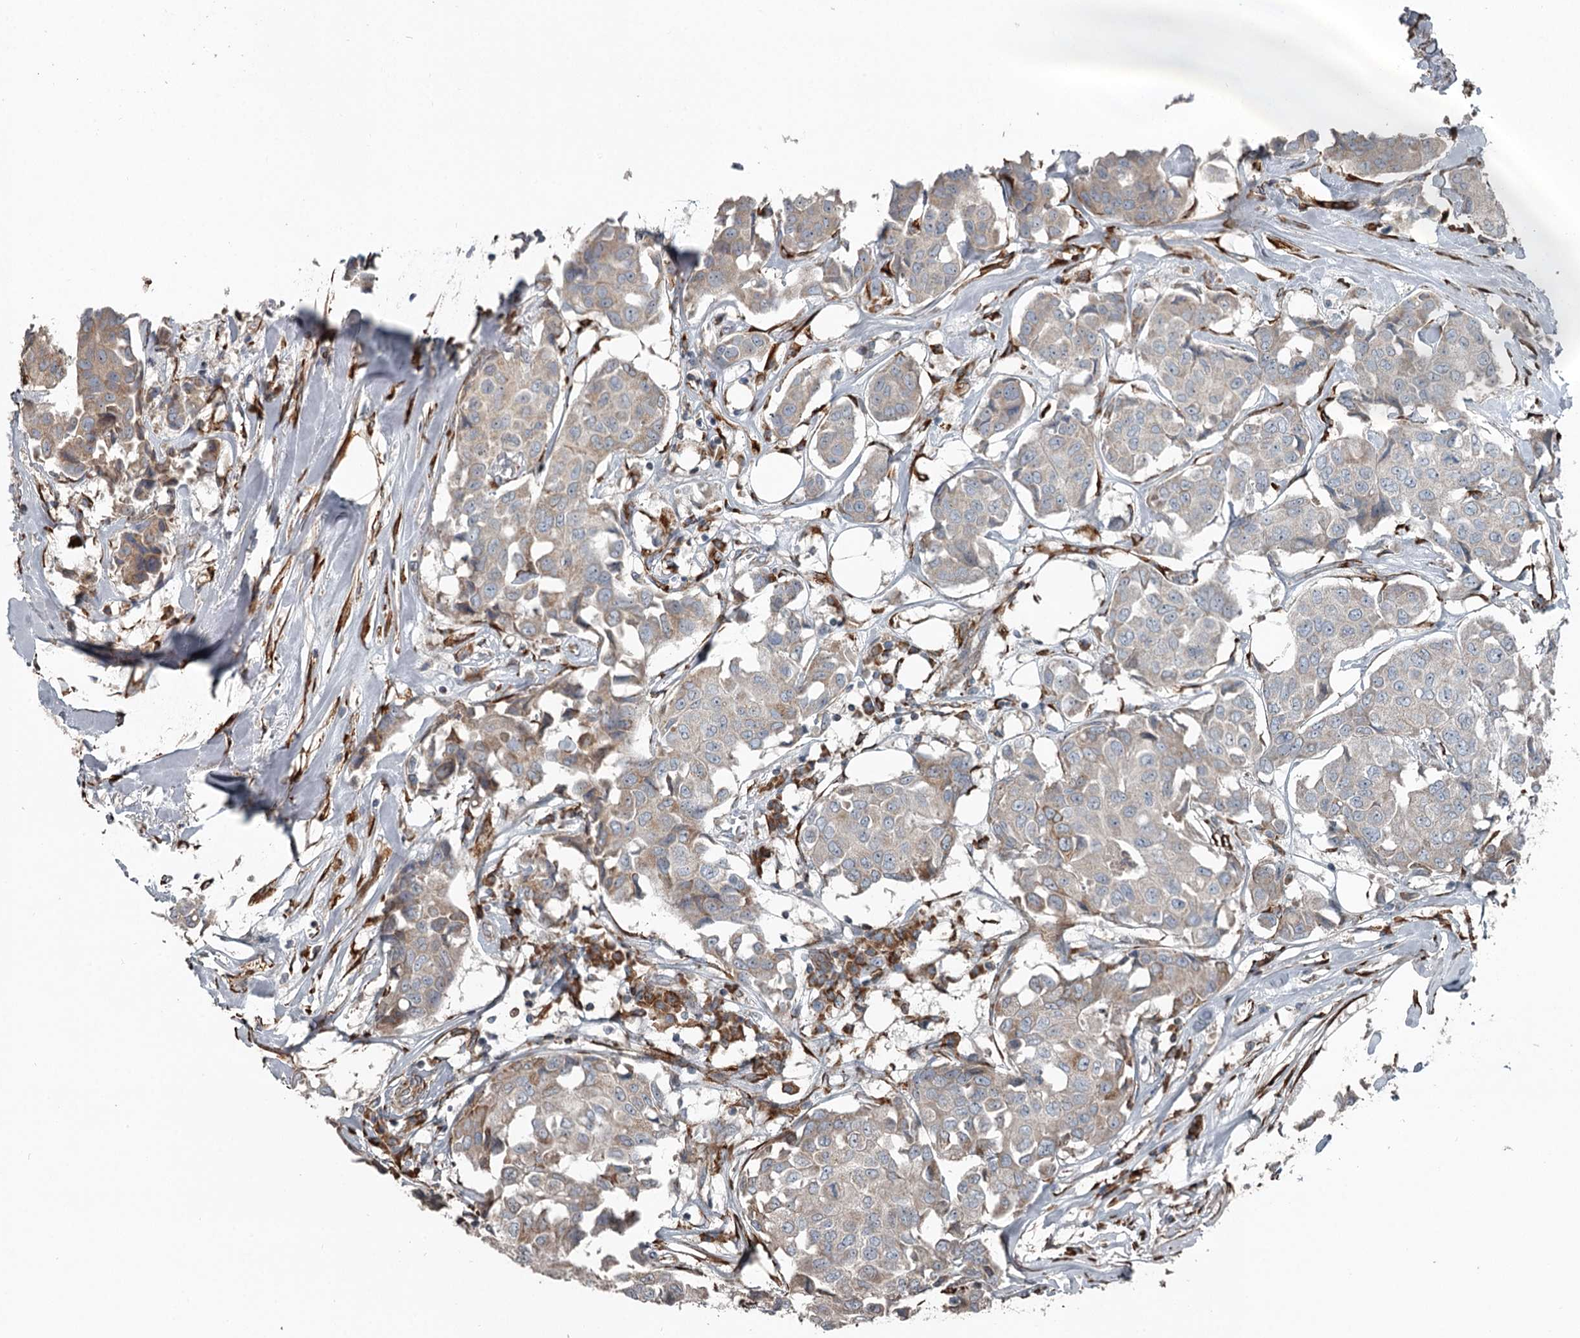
{"staining": {"intensity": "weak", "quantity": "<25%", "location": "cytoplasmic/membranous"}, "tissue": "breast cancer", "cell_type": "Tumor cells", "image_type": "cancer", "snomed": [{"axis": "morphology", "description": "Duct carcinoma"}, {"axis": "topography", "description": "Breast"}], "caption": "Immunohistochemistry (IHC) photomicrograph of neoplastic tissue: human breast invasive ductal carcinoma stained with DAB reveals no significant protein positivity in tumor cells.", "gene": "RASSF8", "patient": {"sex": "female", "age": 80}}